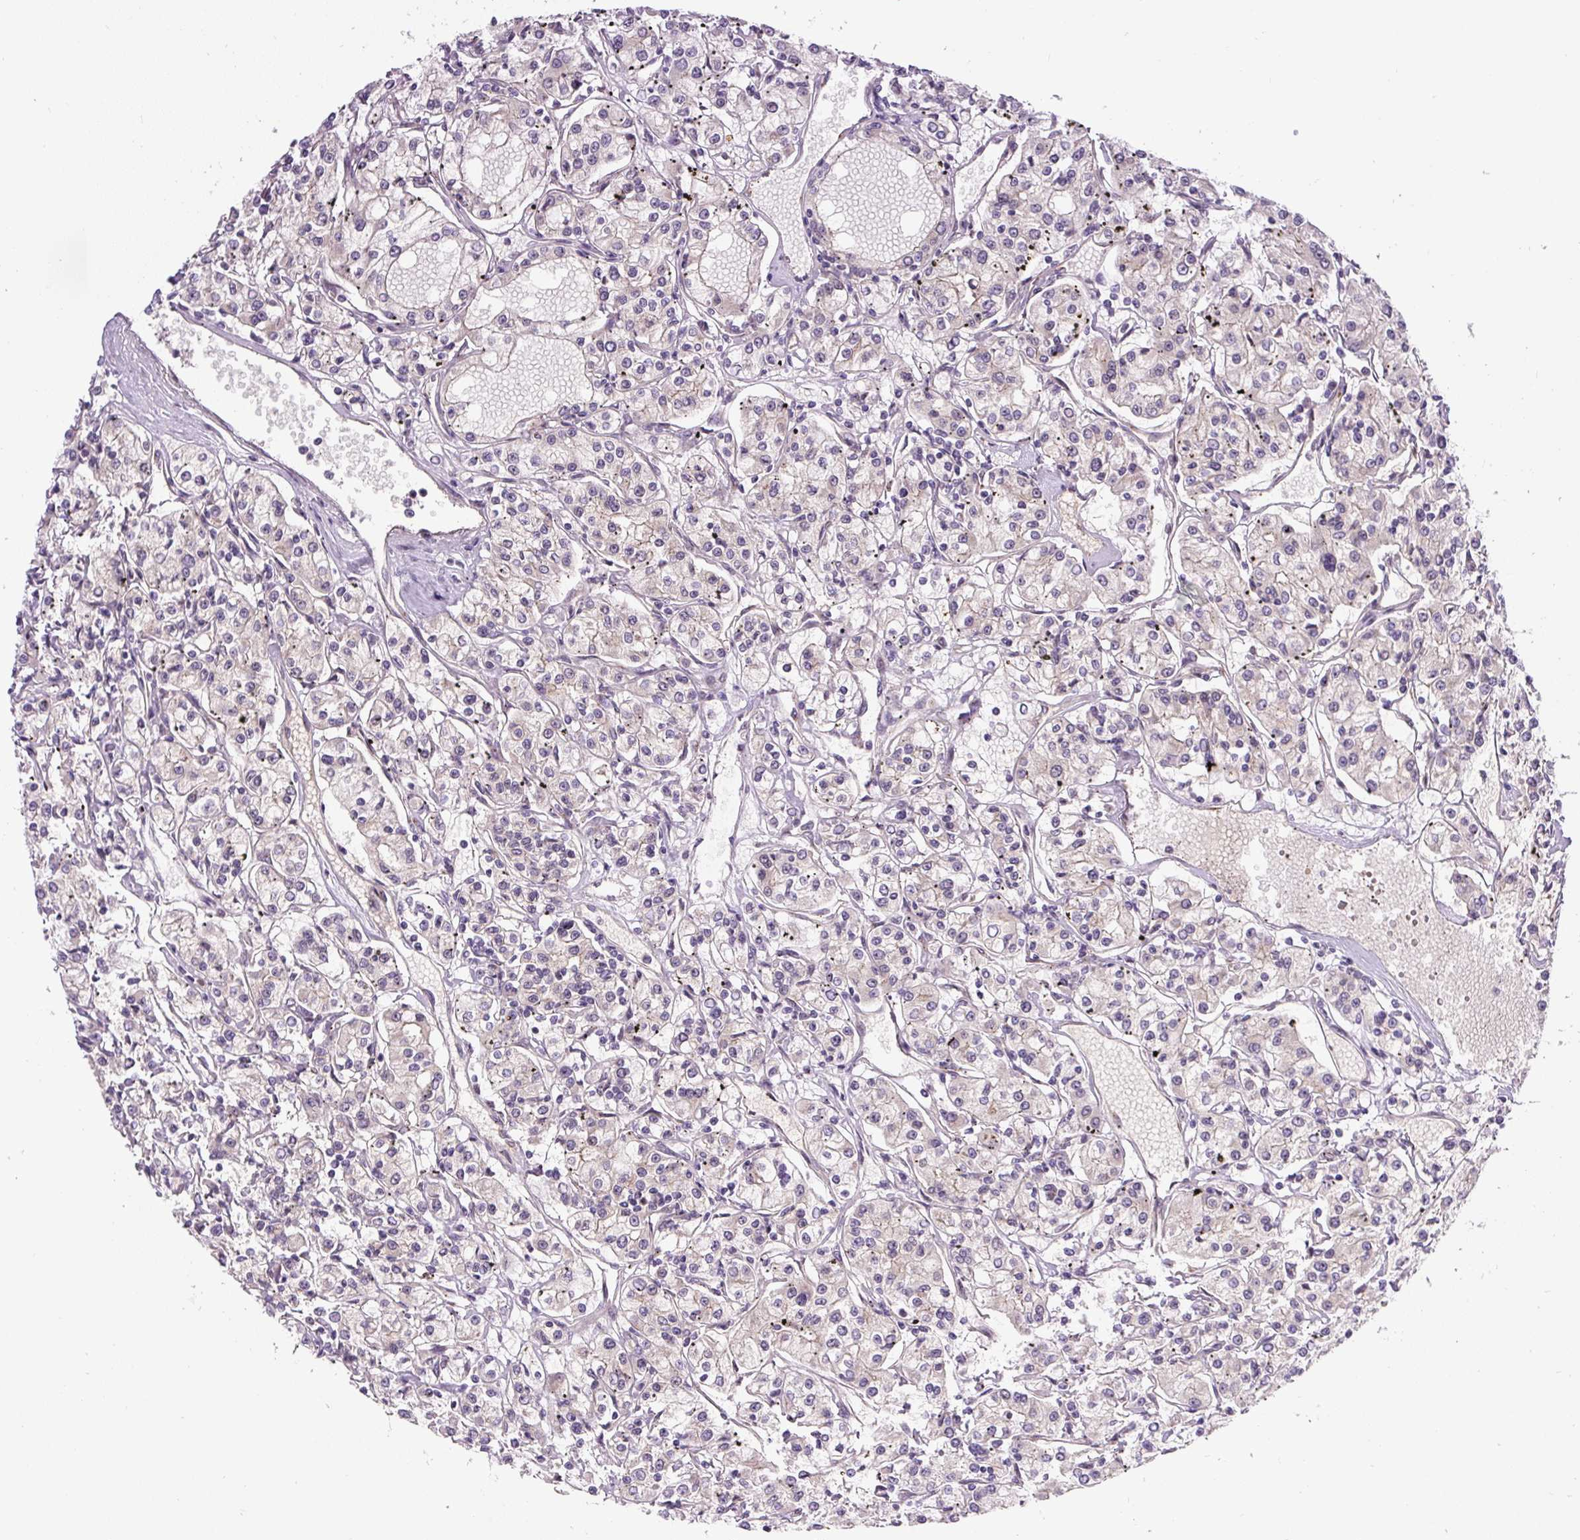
{"staining": {"intensity": "negative", "quantity": "none", "location": "none"}, "tissue": "renal cancer", "cell_type": "Tumor cells", "image_type": "cancer", "snomed": [{"axis": "morphology", "description": "Adenocarcinoma, NOS"}, {"axis": "topography", "description": "Kidney"}], "caption": "High power microscopy image of an immunohistochemistry (IHC) photomicrograph of adenocarcinoma (renal), revealing no significant expression in tumor cells.", "gene": "PCM1", "patient": {"sex": "female", "age": 59}}